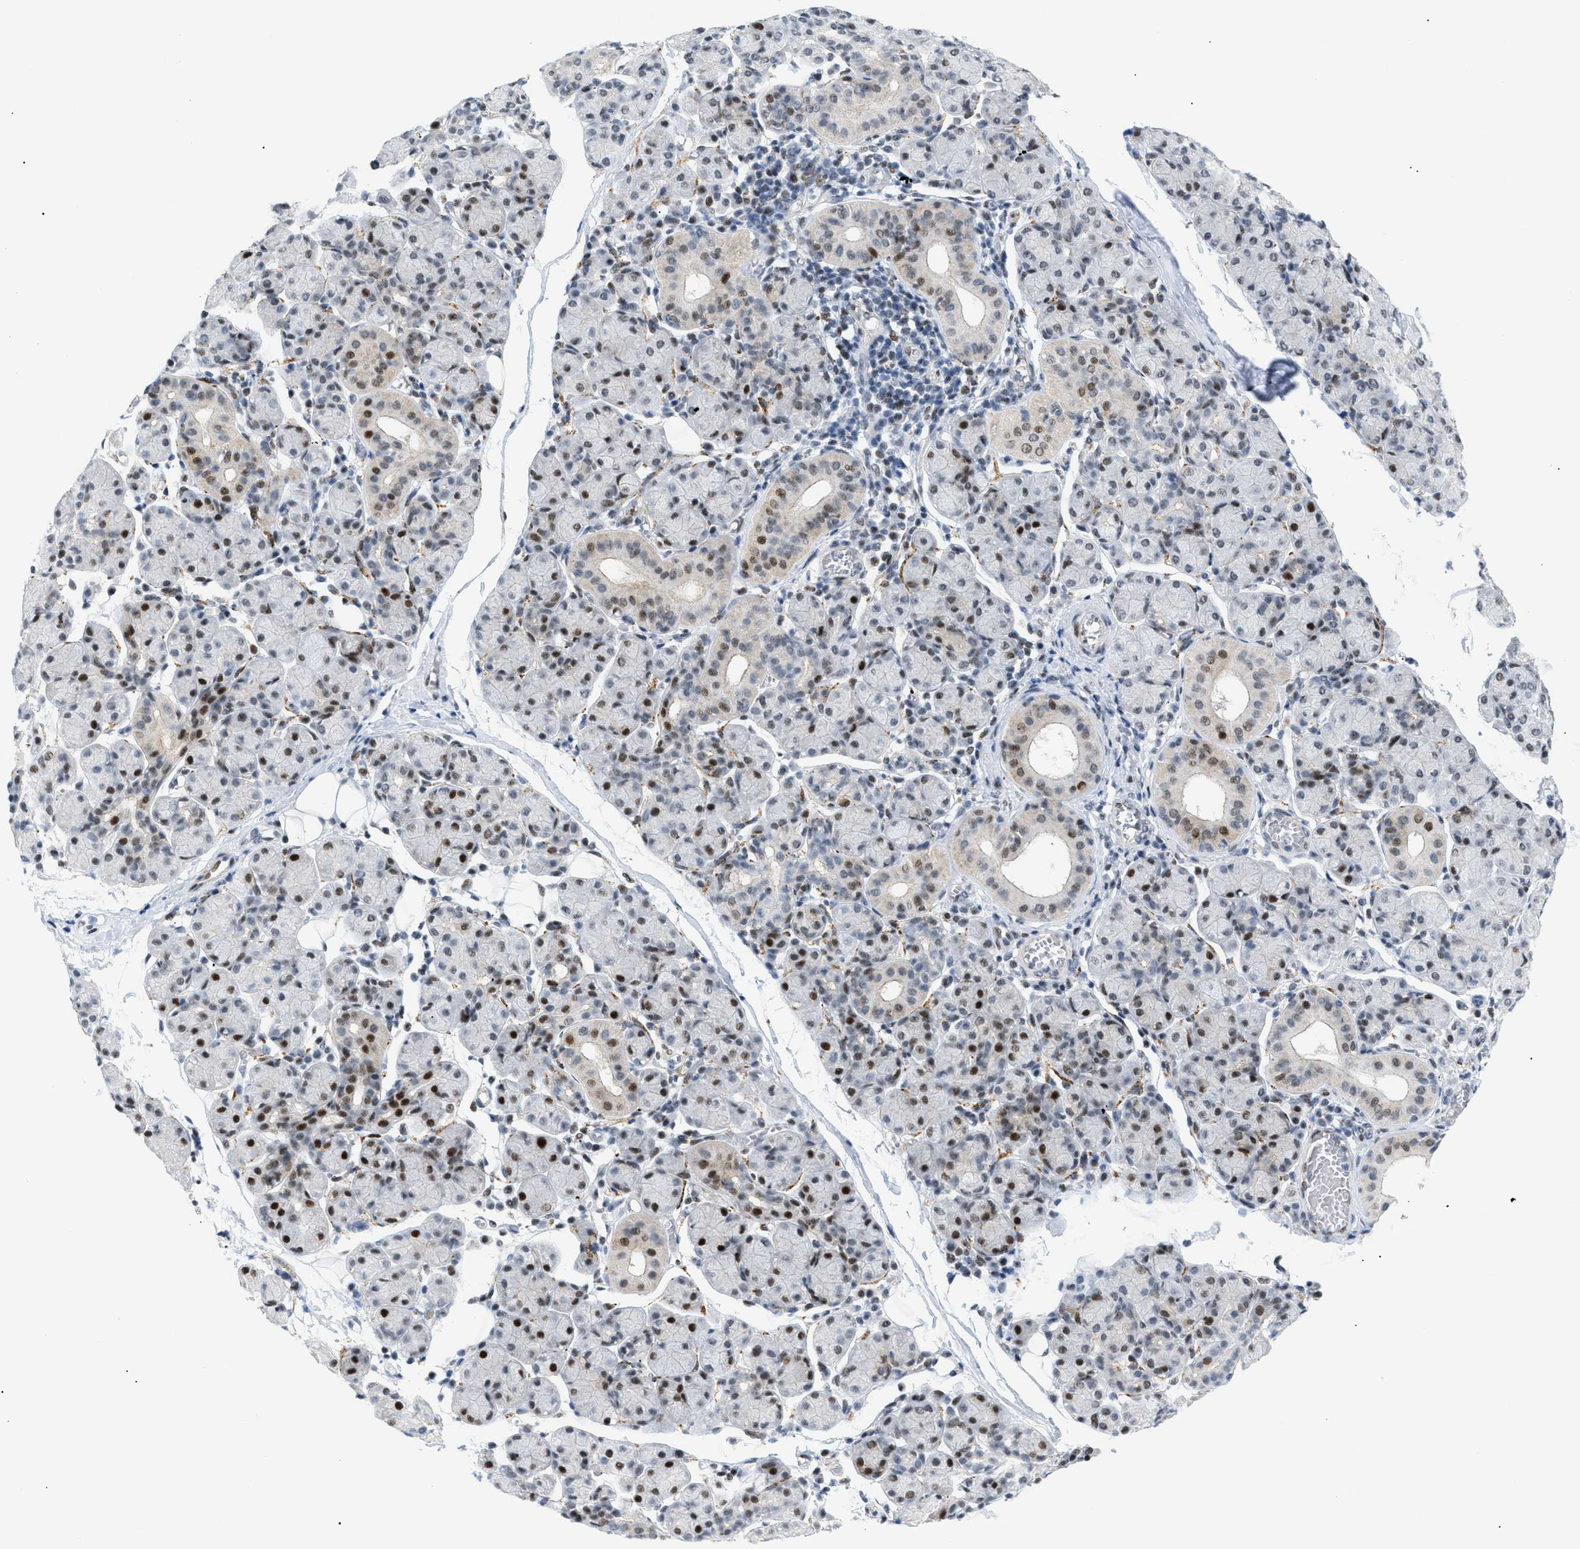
{"staining": {"intensity": "strong", "quantity": ">75%", "location": "nuclear"}, "tissue": "salivary gland", "cell_type": "Glandular cells", "image_type": "normal", "snomed": [{"axis": "morphology", "description": "Normal tissue, NOS"}, {"axis": "morphology", "description": "Inflammation, NOS"}, {"axis": "topography", "description": "Lymph node"}, {"axis": "topography", "description": "Salivary gland"}], "caption": "Strong nuclear expression for a protein is identified in about >75% of glandular cells of normal salivary gland using immunohistochemistry.", "gene": "MED1", "patient": {"sex": "male", "age": 3}}